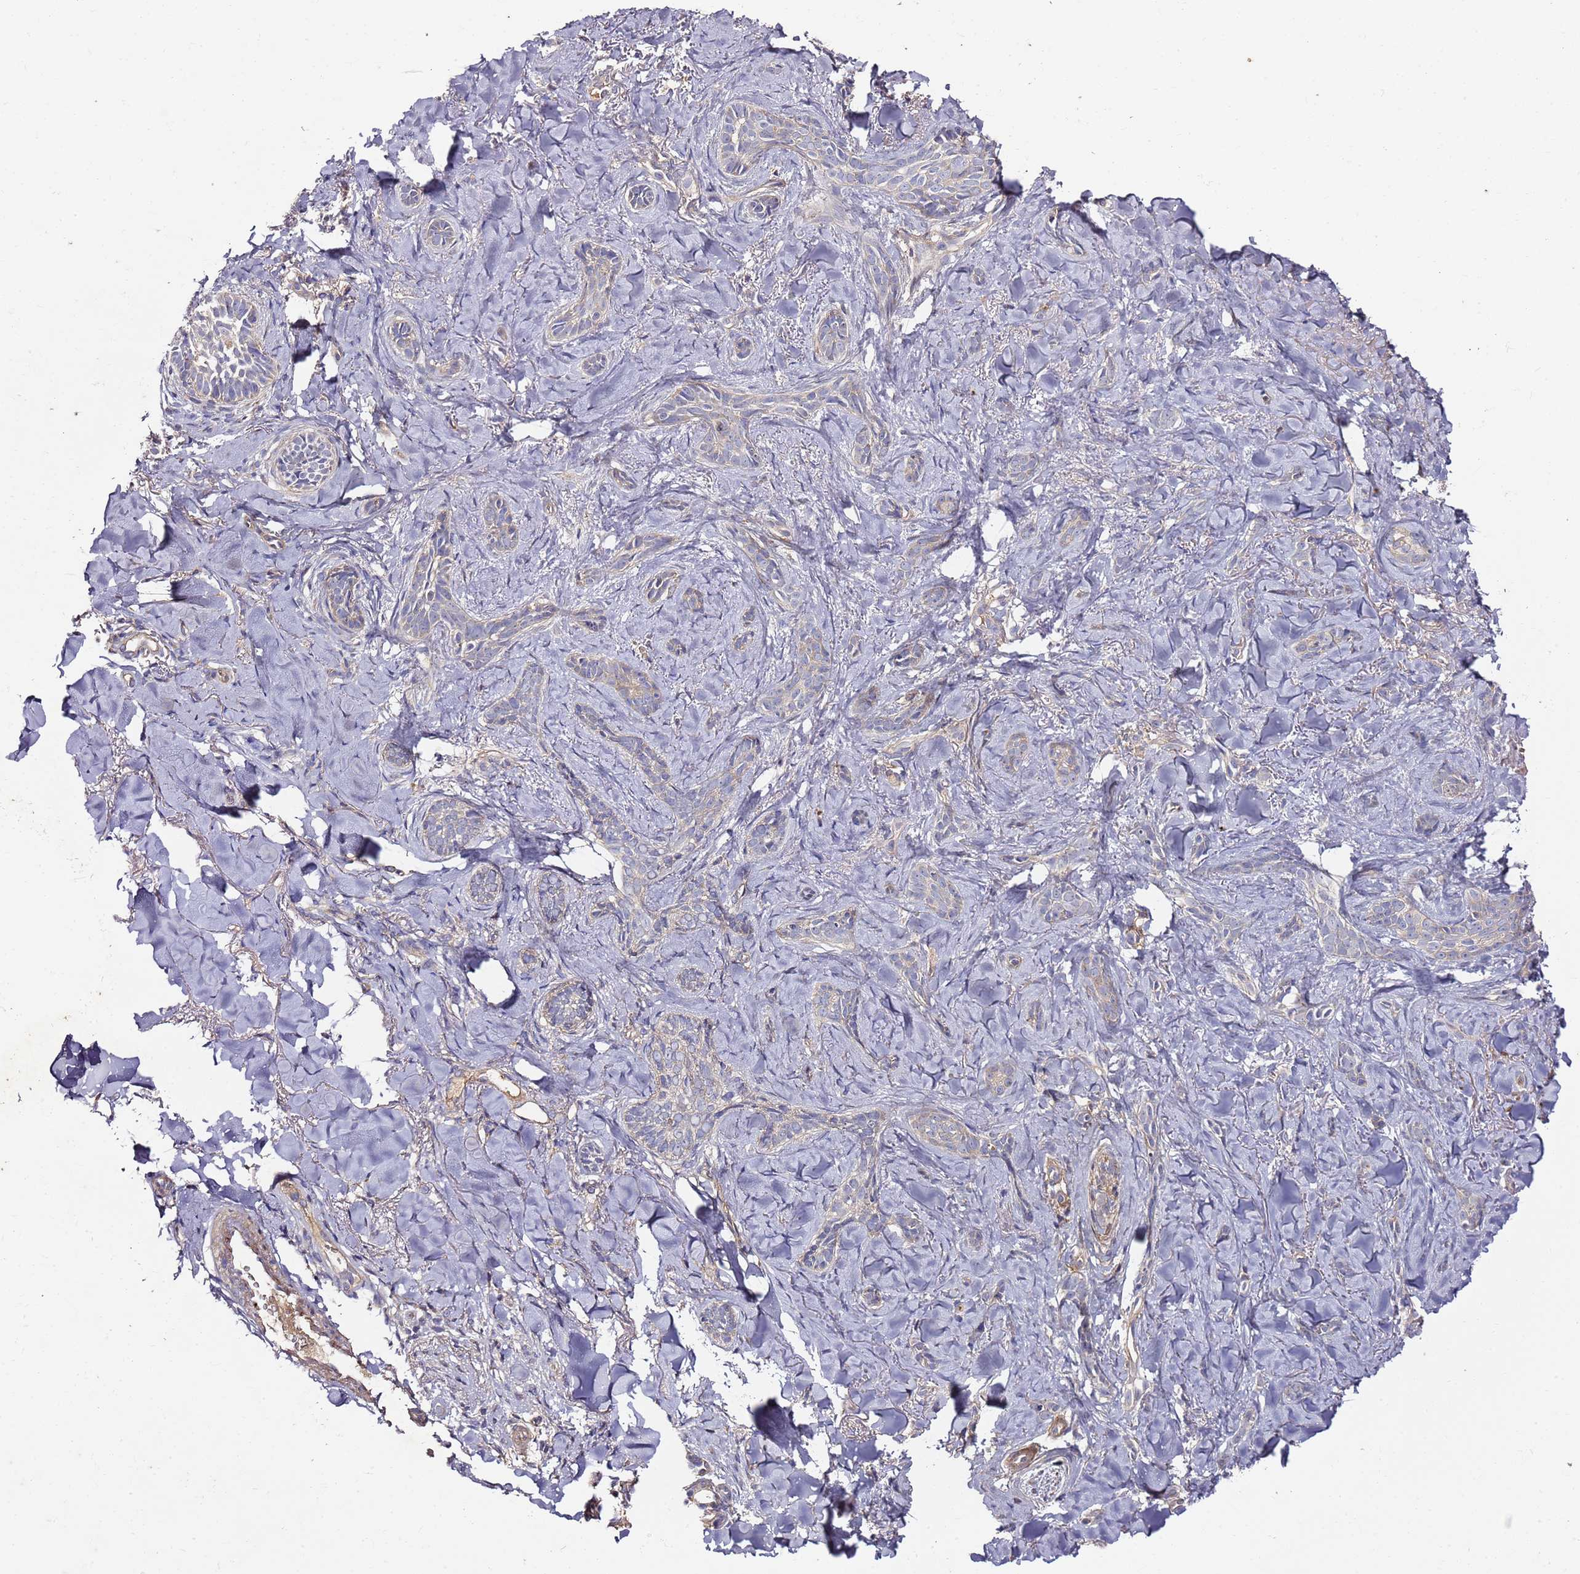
{"staining": {"intensity": "negative", "quantity": "none", "location": "none"}, "tissue": "skin cancer", "cell_type": "Tumor cells", "image_type": "cancer", "snomed": [{"axis": "morphology", "description": "Basal cell carcinoma"}, {"axis": "topography", "description": "Skin"}], "caption": "There is no significant staining in tumor cells of basal cell carcinoma (skin).", "gene": "KRTAP21-3", "patient": {"sex": "female", "age": 55}}